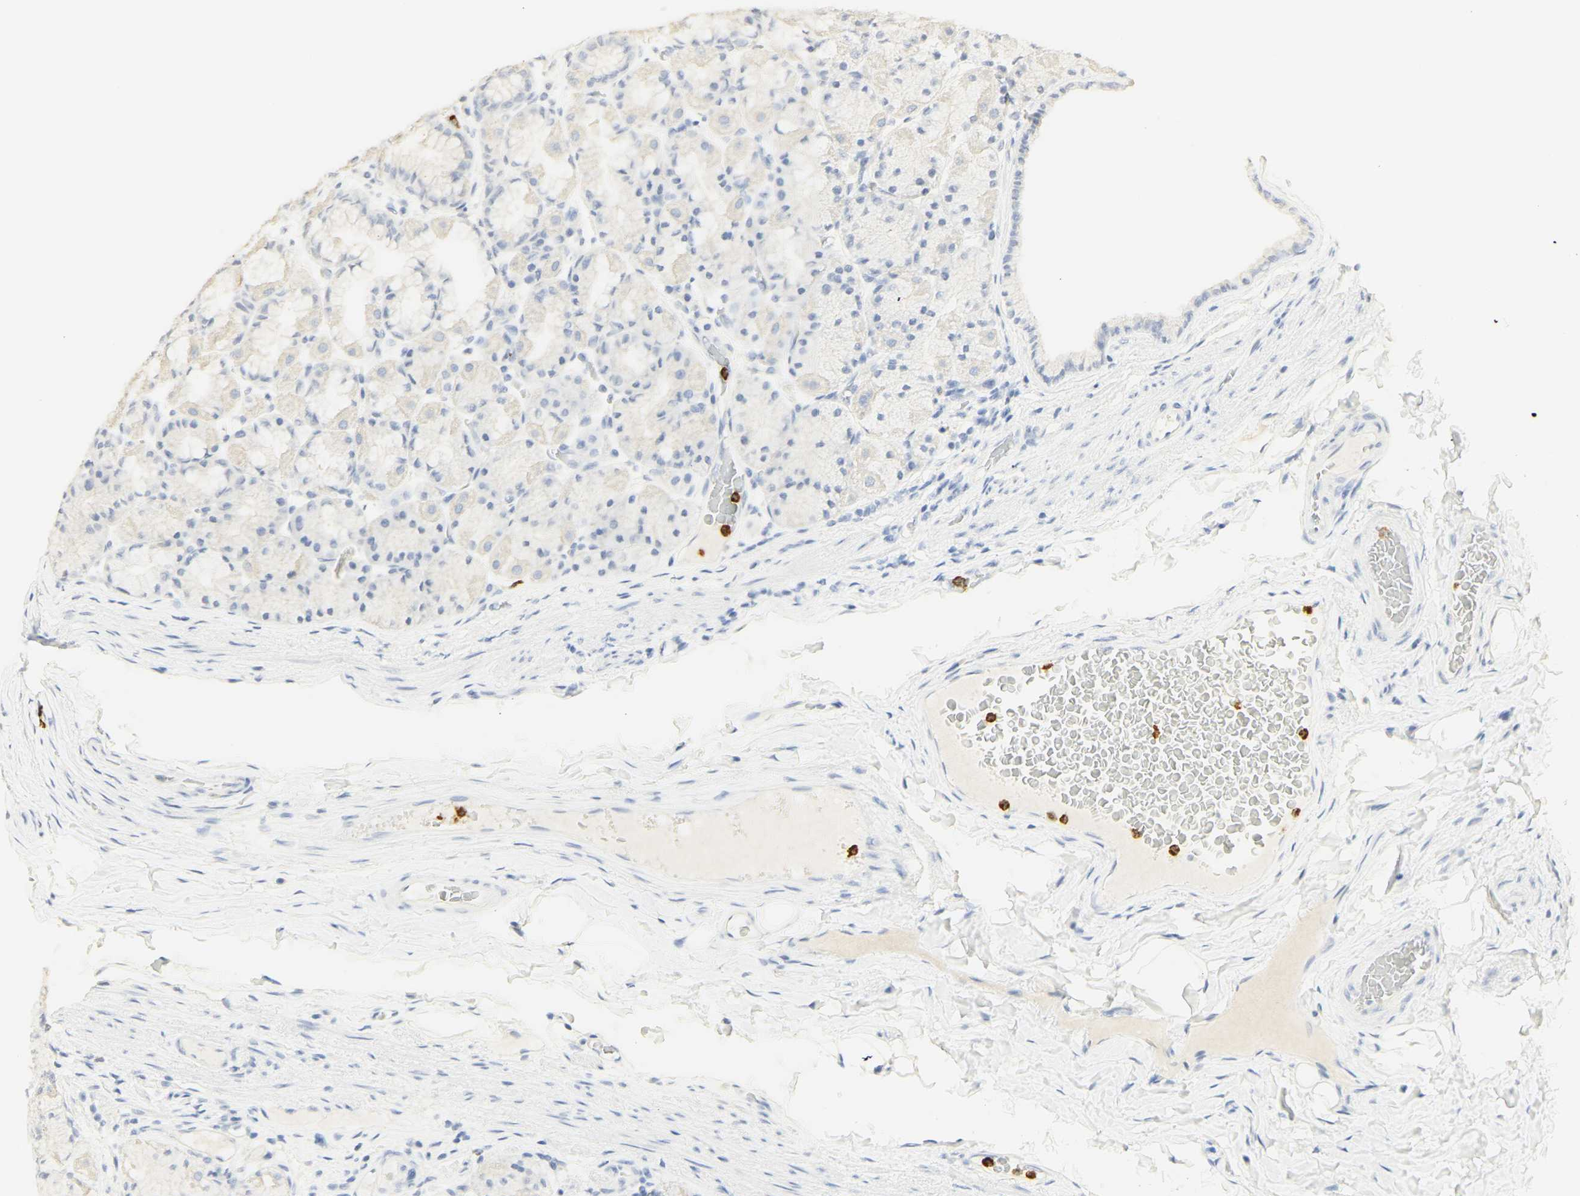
{"staining": {"intensity": "negative", "quantity": "none", "location": "none"}, "tissue": "stomach", "cell_type": "Glandular cells", "image_type": "normal", "snomed": [{"axis": "morphology", "description": "Normal tissue, NOS"}, {"axis": "topography", "description": "Stomach, upper"}], "caption": "Image shows no significant protein positivity in glandular cells of unremarkable stomach.", "gene": "MPO", "patient": {"sex": "male", "age": 68}}